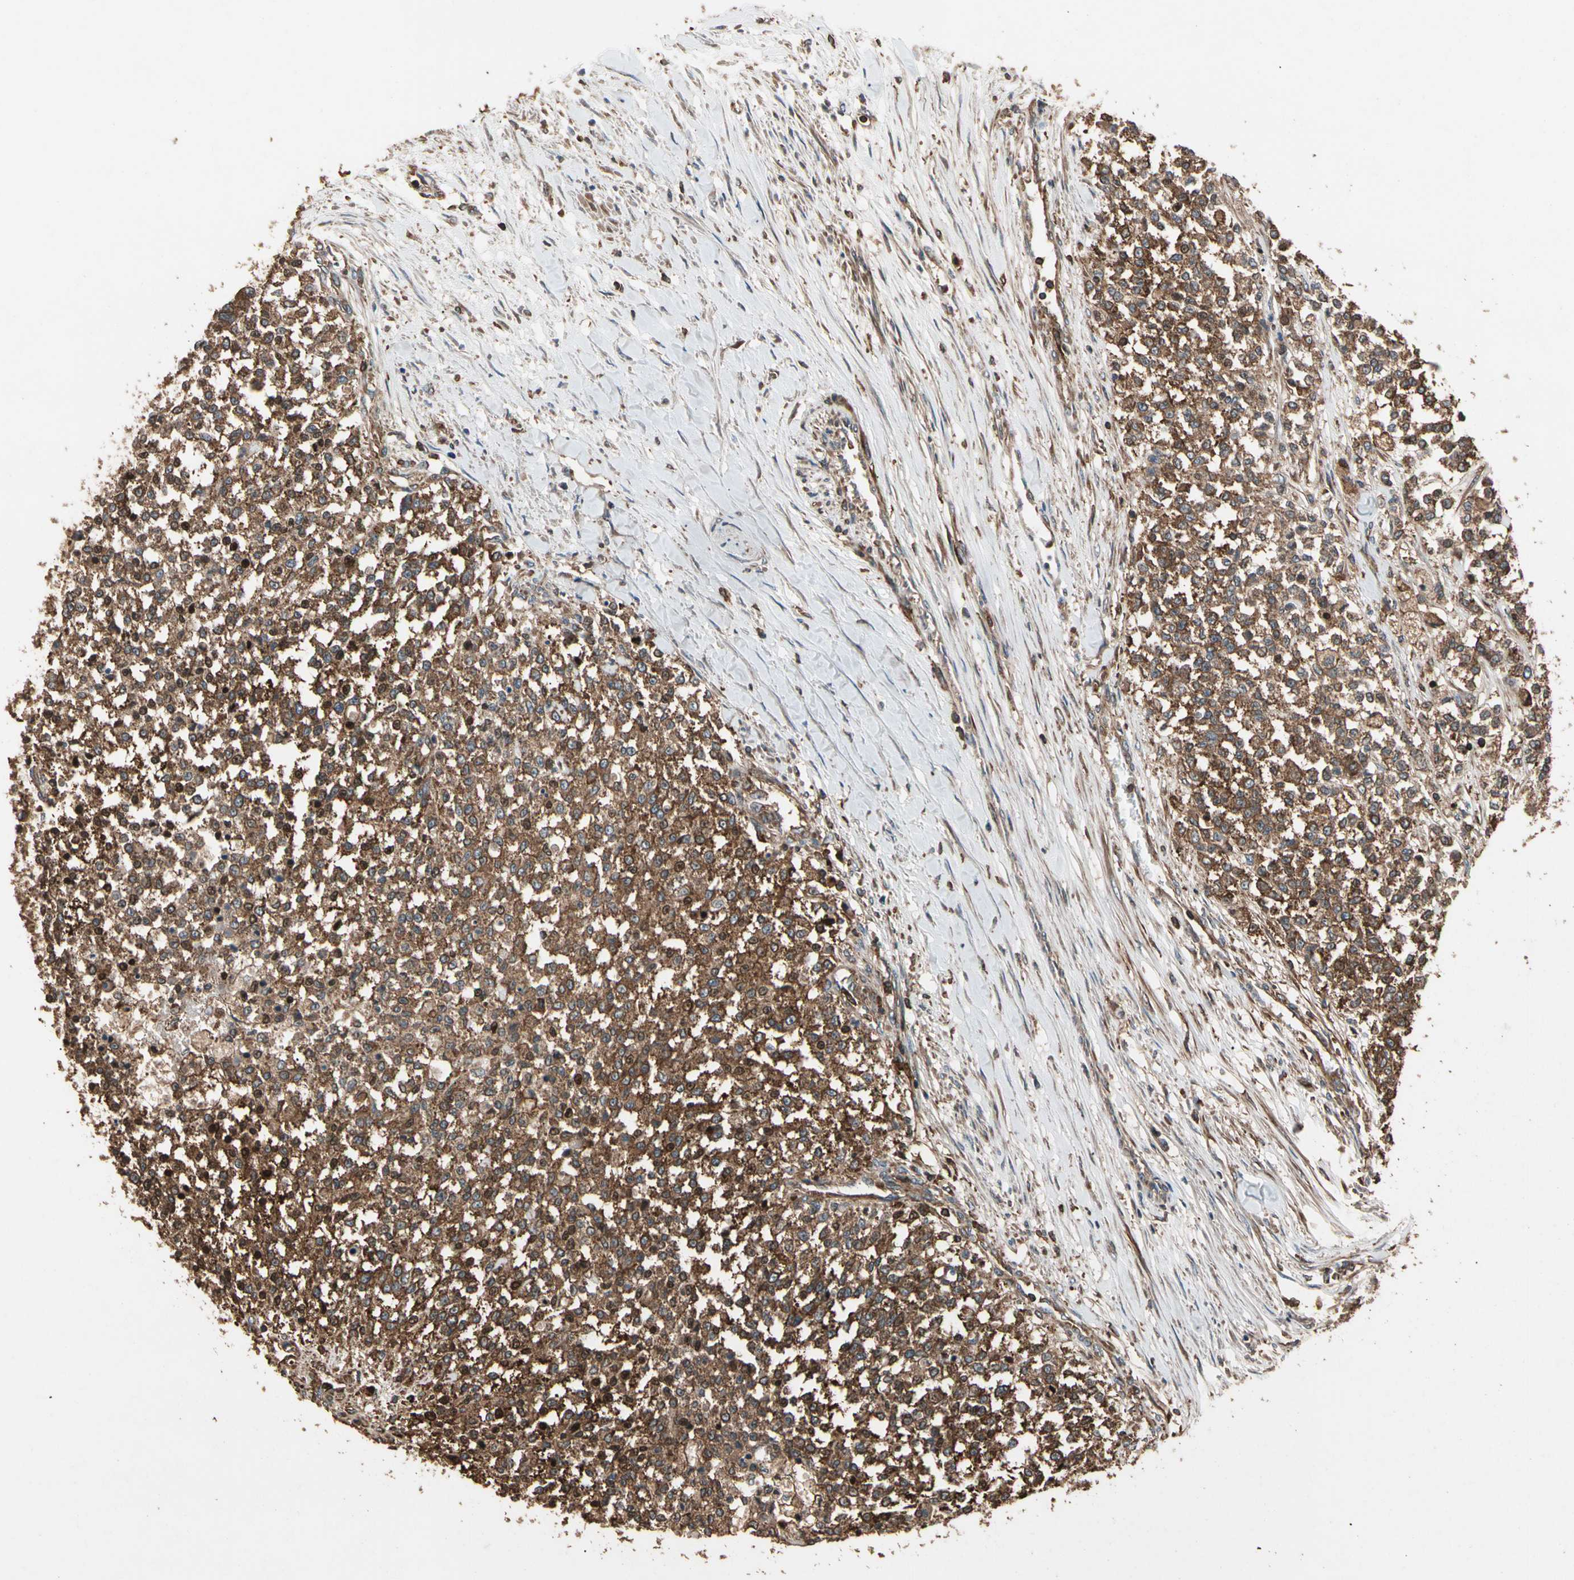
{"staining": {"intensity": "strong", "quantity": ">75%", "location": "cytoplasmic/membranous"}, "tissue": "testis cancer", "cell_type": "Tumor cells", "image_type": "cancer", "snomed": [{"axis": "morphology", "description": "Seminoma, NOS"}, {"axis": "topography", "description": "Testis"}], "caption": "The immunohistochemical stain shows strong cytoplasmic/membranous staining in tumor cells of seminoma (testis) tissue.", "gene": "AGBL2", "patient": {"sex": "male", "age": 59}}